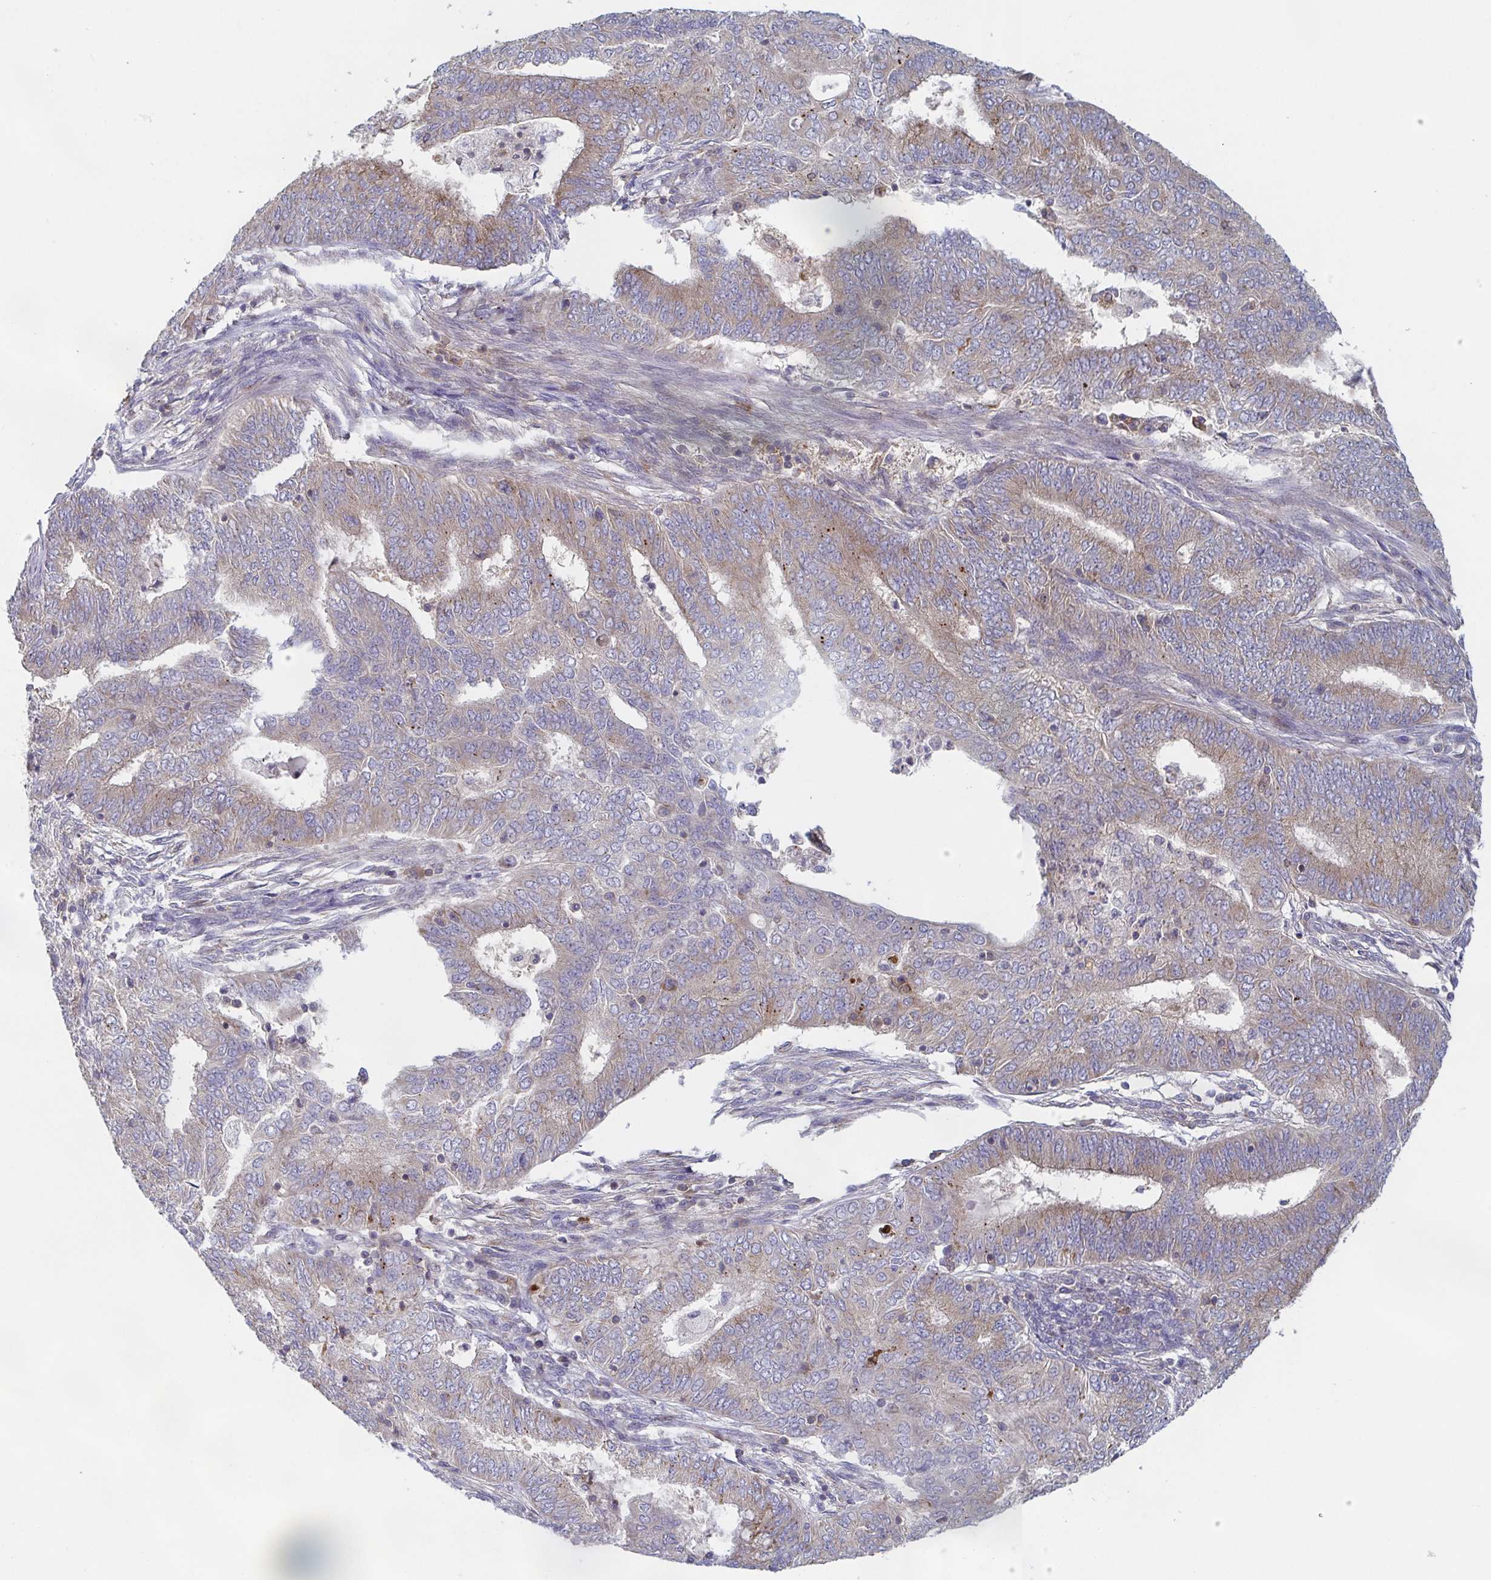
{"staining": {"intensity": "weak", "quantity": "25%-75%", "location": "cytoplasmic/membranous"}, "tissue": "endometrial cancer", "cell_type": "Tumor cells", "image_type": "cancer", "snomed": [{"axis": "morphology", "description": "Adenocarcinoma, NOS"}, {"axis": "topography", "description": "Endometrium"}], "caption": "Immunohistochemistry histopathology image of endometrial adenocarcinoma stained for a protein (brown), which demonstrates low levels of weak cytoplasmic/membranous positivity in approximately 25%-75% of tumor cells.", "gene": "TUFT1", "patient": {"sex": "female", "age": 62}}